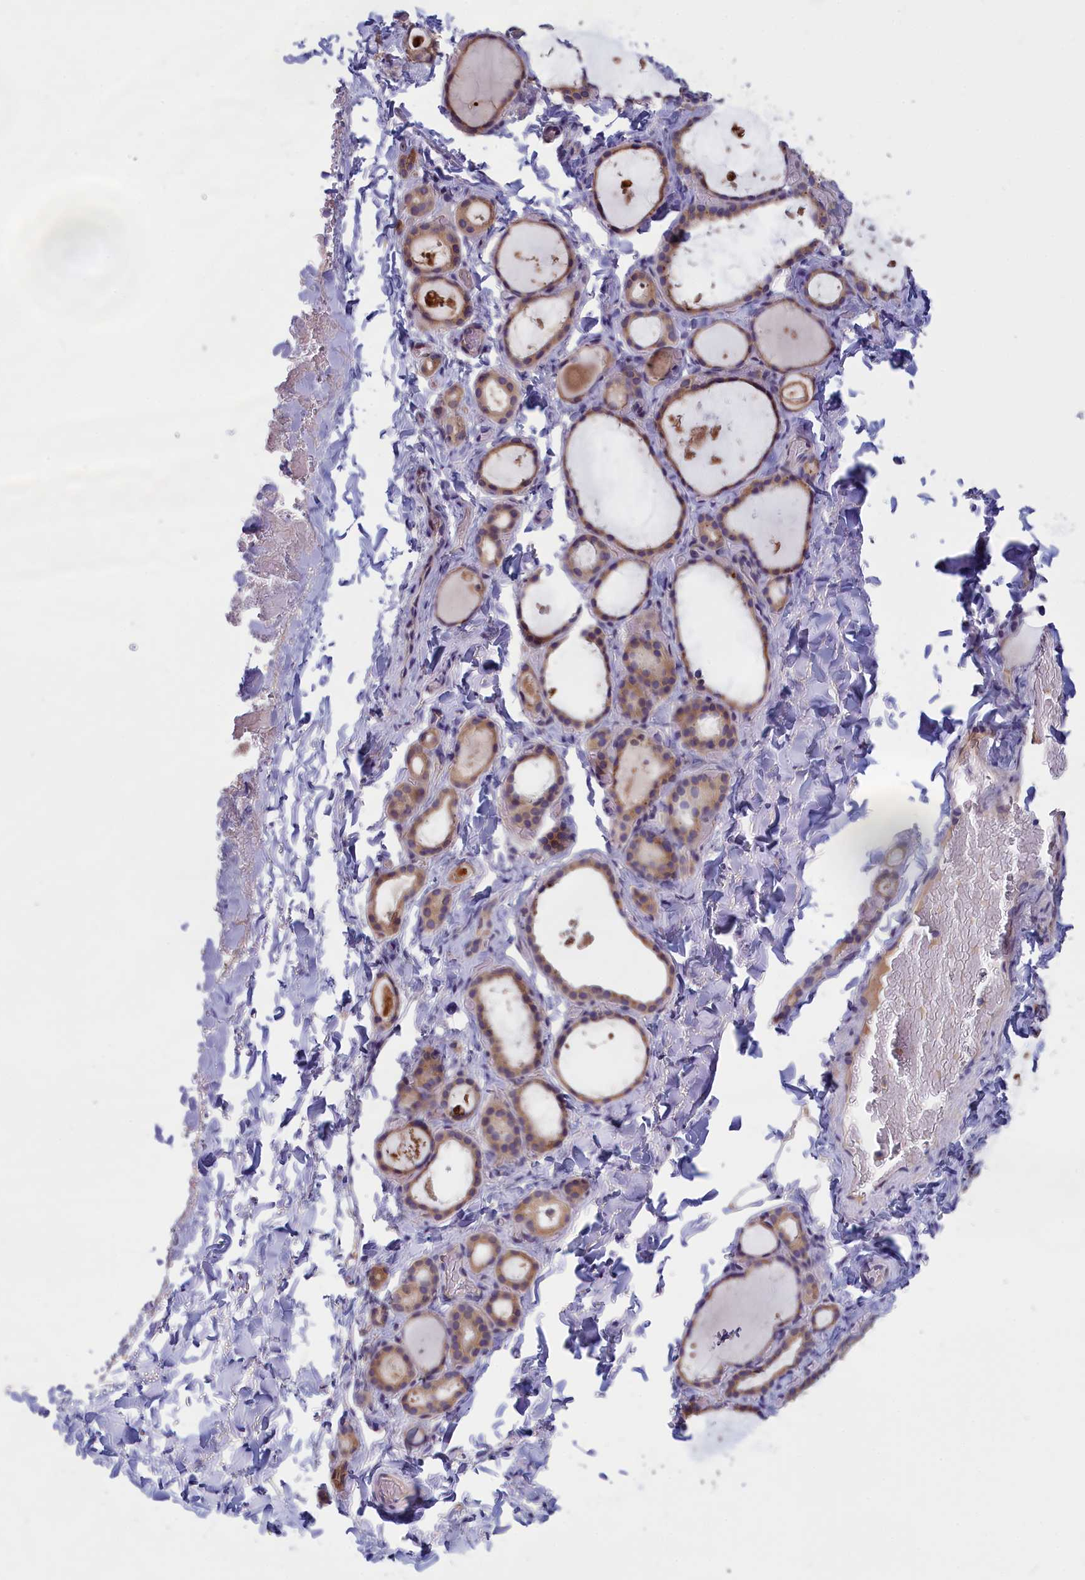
{"staining": {"intensity": "moderate", "quantity": ">75%", "location": "cytoplasmic/membranous"}, "tissue": "thyroid gland", "cell_type": "Glandular cells", "image_type": "normal", "snomed": [{"axis": "morphology", "description": "Normal tissue, NOS"}, {"axis": "topography", "description": "Thyroid gland"}], "caption": "A histopathology image showing moderate cytoplasmic/membranous positivity in approximately >75% of glandular cells in benign thyroid gland, as visualized by brown immunohistochemical staining.", "gene": "IGFALS", "patient": {"sex": "female", "age": 44}}